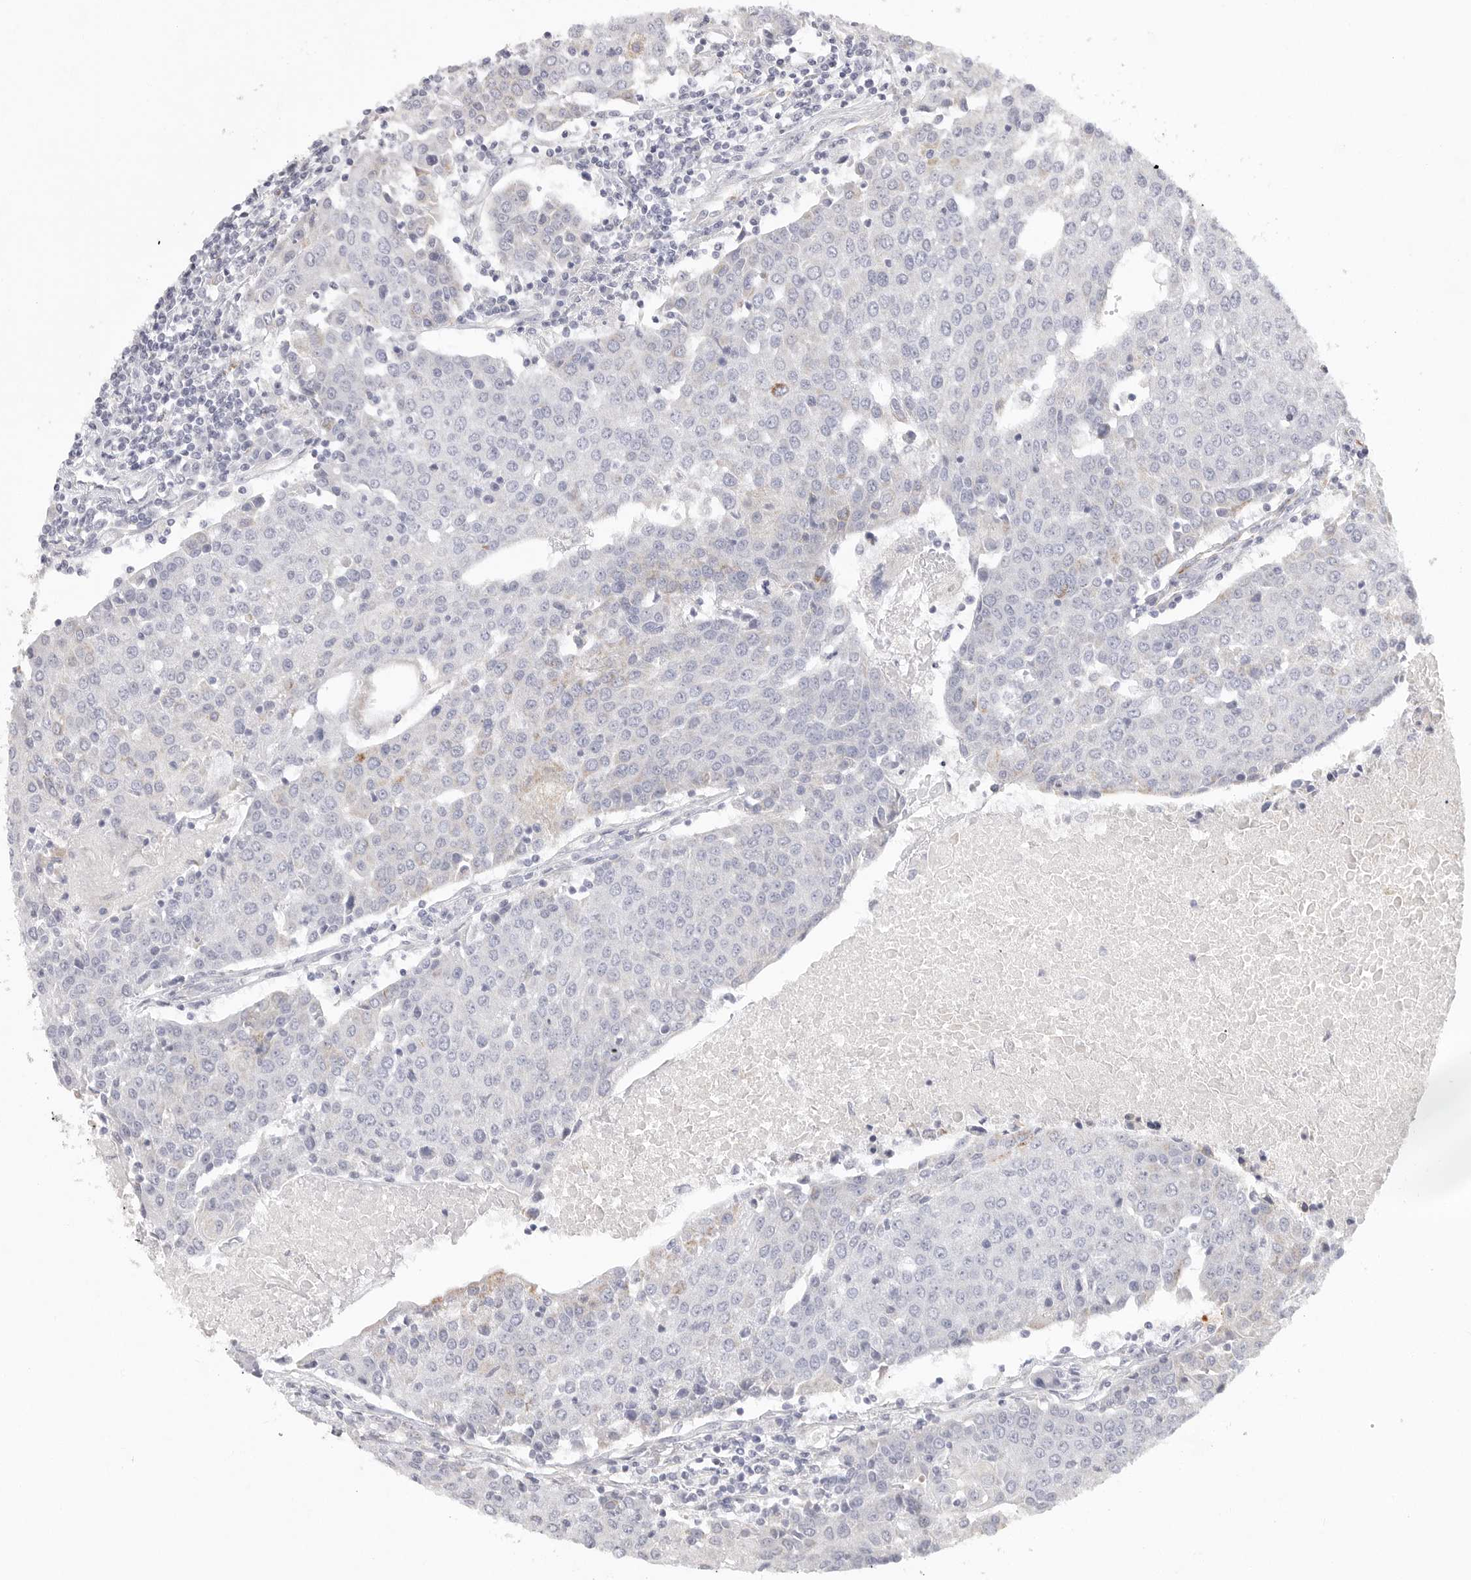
{"staining": {"intensity": "negative", "quantity": "none", "location": "none"}, "tissue": "urothelial cancer", "cell_type": "Tumor cells", "image_type": "cancer", "snomed": [{"axis": "morphology", "description": "Urothelial carcinoma, High grade"}, {"axis": "topography", "description": "Urinary bladder"}], "caption": "Tumor cells are negative for protein expression in human high-grade urothelial carcinoma.", "gene": "ELP3", "patient": {"sex": "female", "age": 85}}